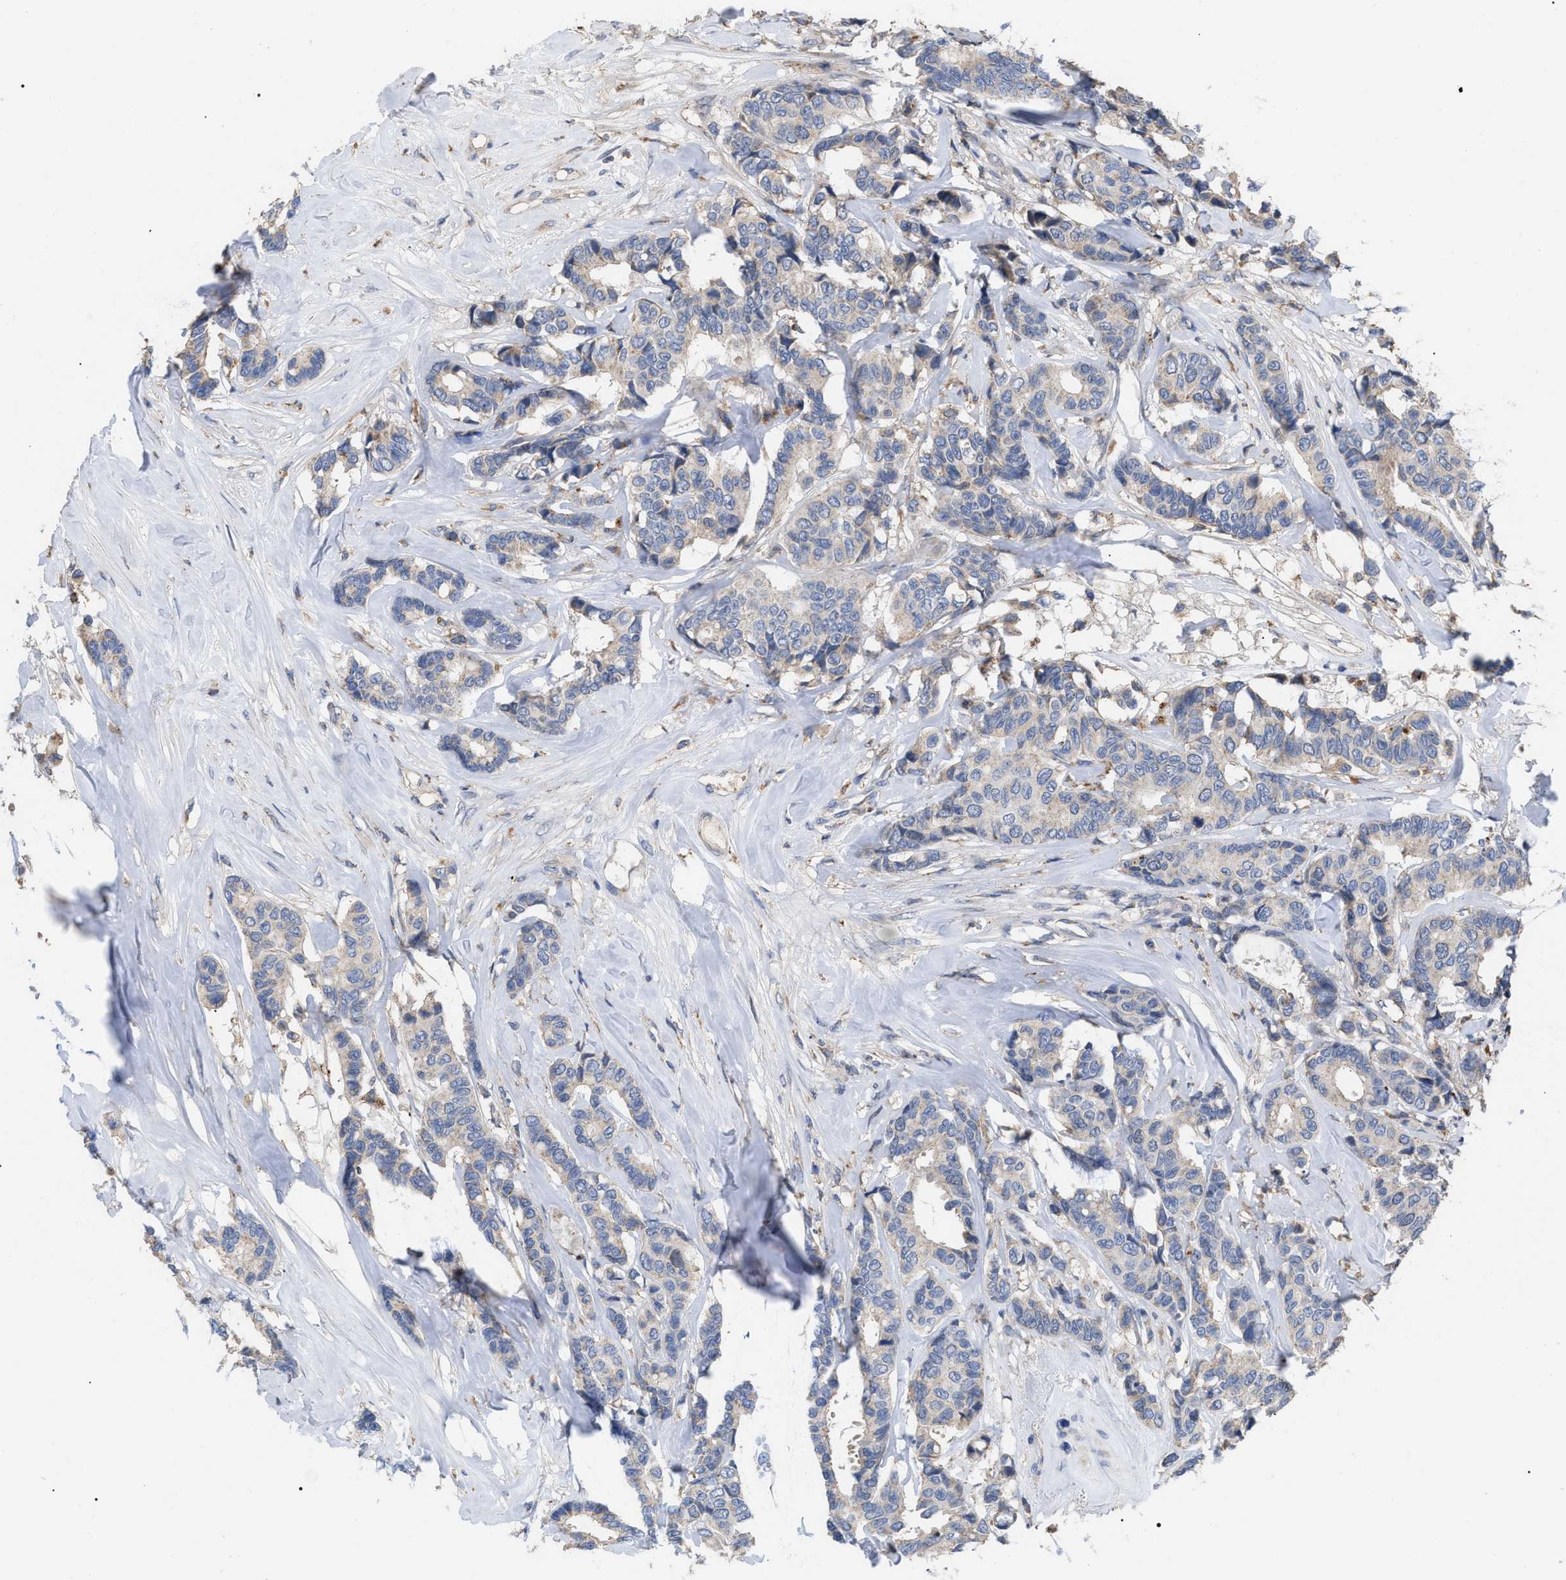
{"staining": {"intensity": "negative", "quantity": "none", "location": "none"}, "tissue": "breast cancer", "cell_type": "Tumor cells", "image_type": "cancer", "snomed": [{"axis": "morphology", "description": "Duct carcinoma"}, {"axis": "topography", "description": "Breast"}], "caption": "Immunohistochemistry micrograph of neoplastic tissue: intraductal carcinoma (breast) stained with DAB demonstrates no significant protein expression in tumor cells. (Brightfield microscopy of DAB (3,3'-diaminobenzidine) IHC at high magnification).", "gene": "FAM171A2", "patient": {"sex": "female", "age": 87}}